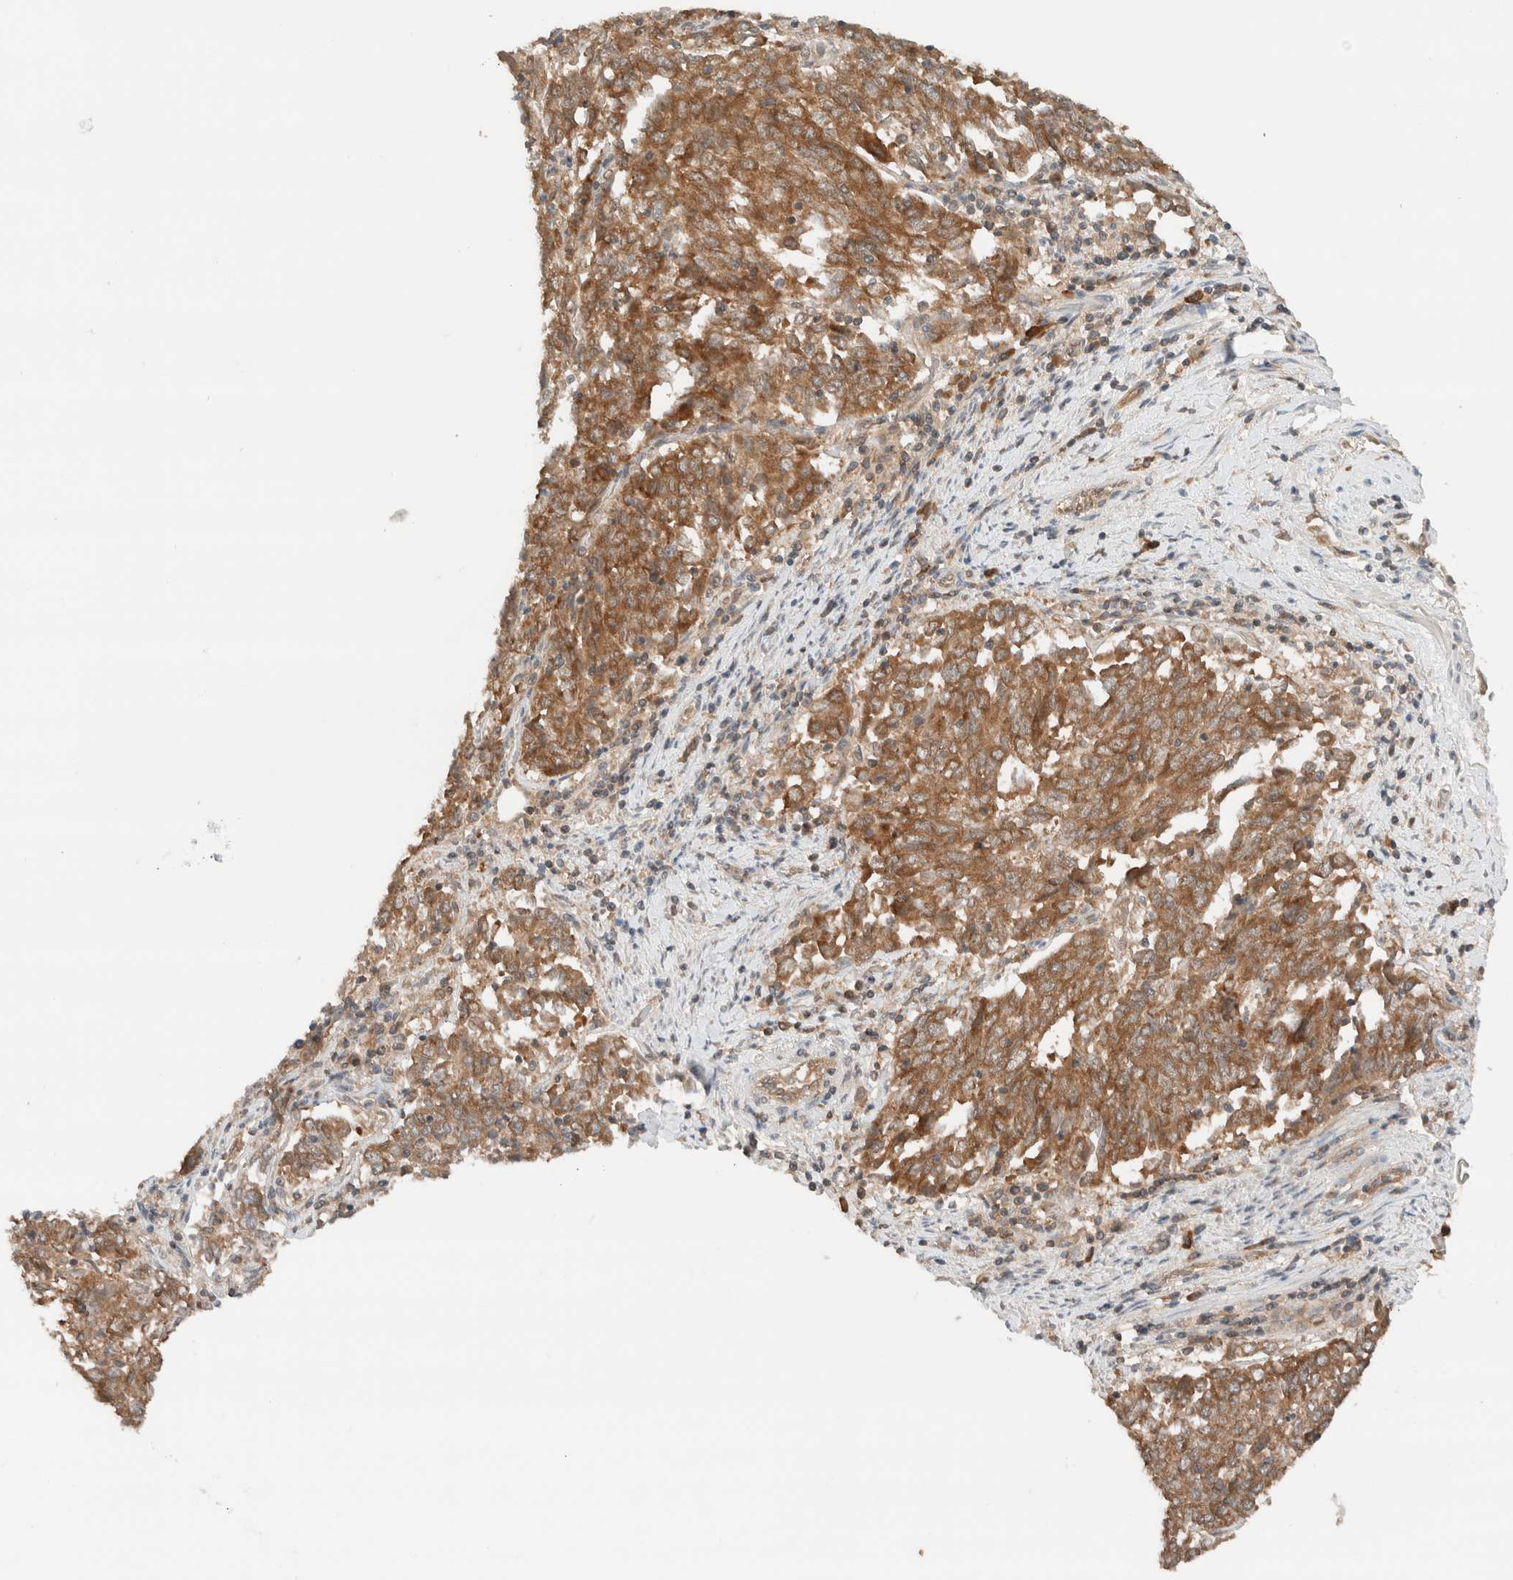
{"staining": {"intensity": "moderate", "quantity": ">75%", "location": "cytoplasmic/membranous"}, "tissue": "endometrial cancer", "cell_type": "Tumor cells", "image_type": "cancer", "snomed": [{"axis": "morphology", "description": "Adenocarcinoma, NOS"}, {"axis": "topography", "description": "Endometrium"}], "caption": "There is medium levels of moderate cytoplasmic/membranous expression in tumor cells of endometrial adenocarcinoma, as demonstrated by immunohistochemical staining (brown color).", "gene": "ARFGEF2", "patient": {"sex": "female", "age": 80}}